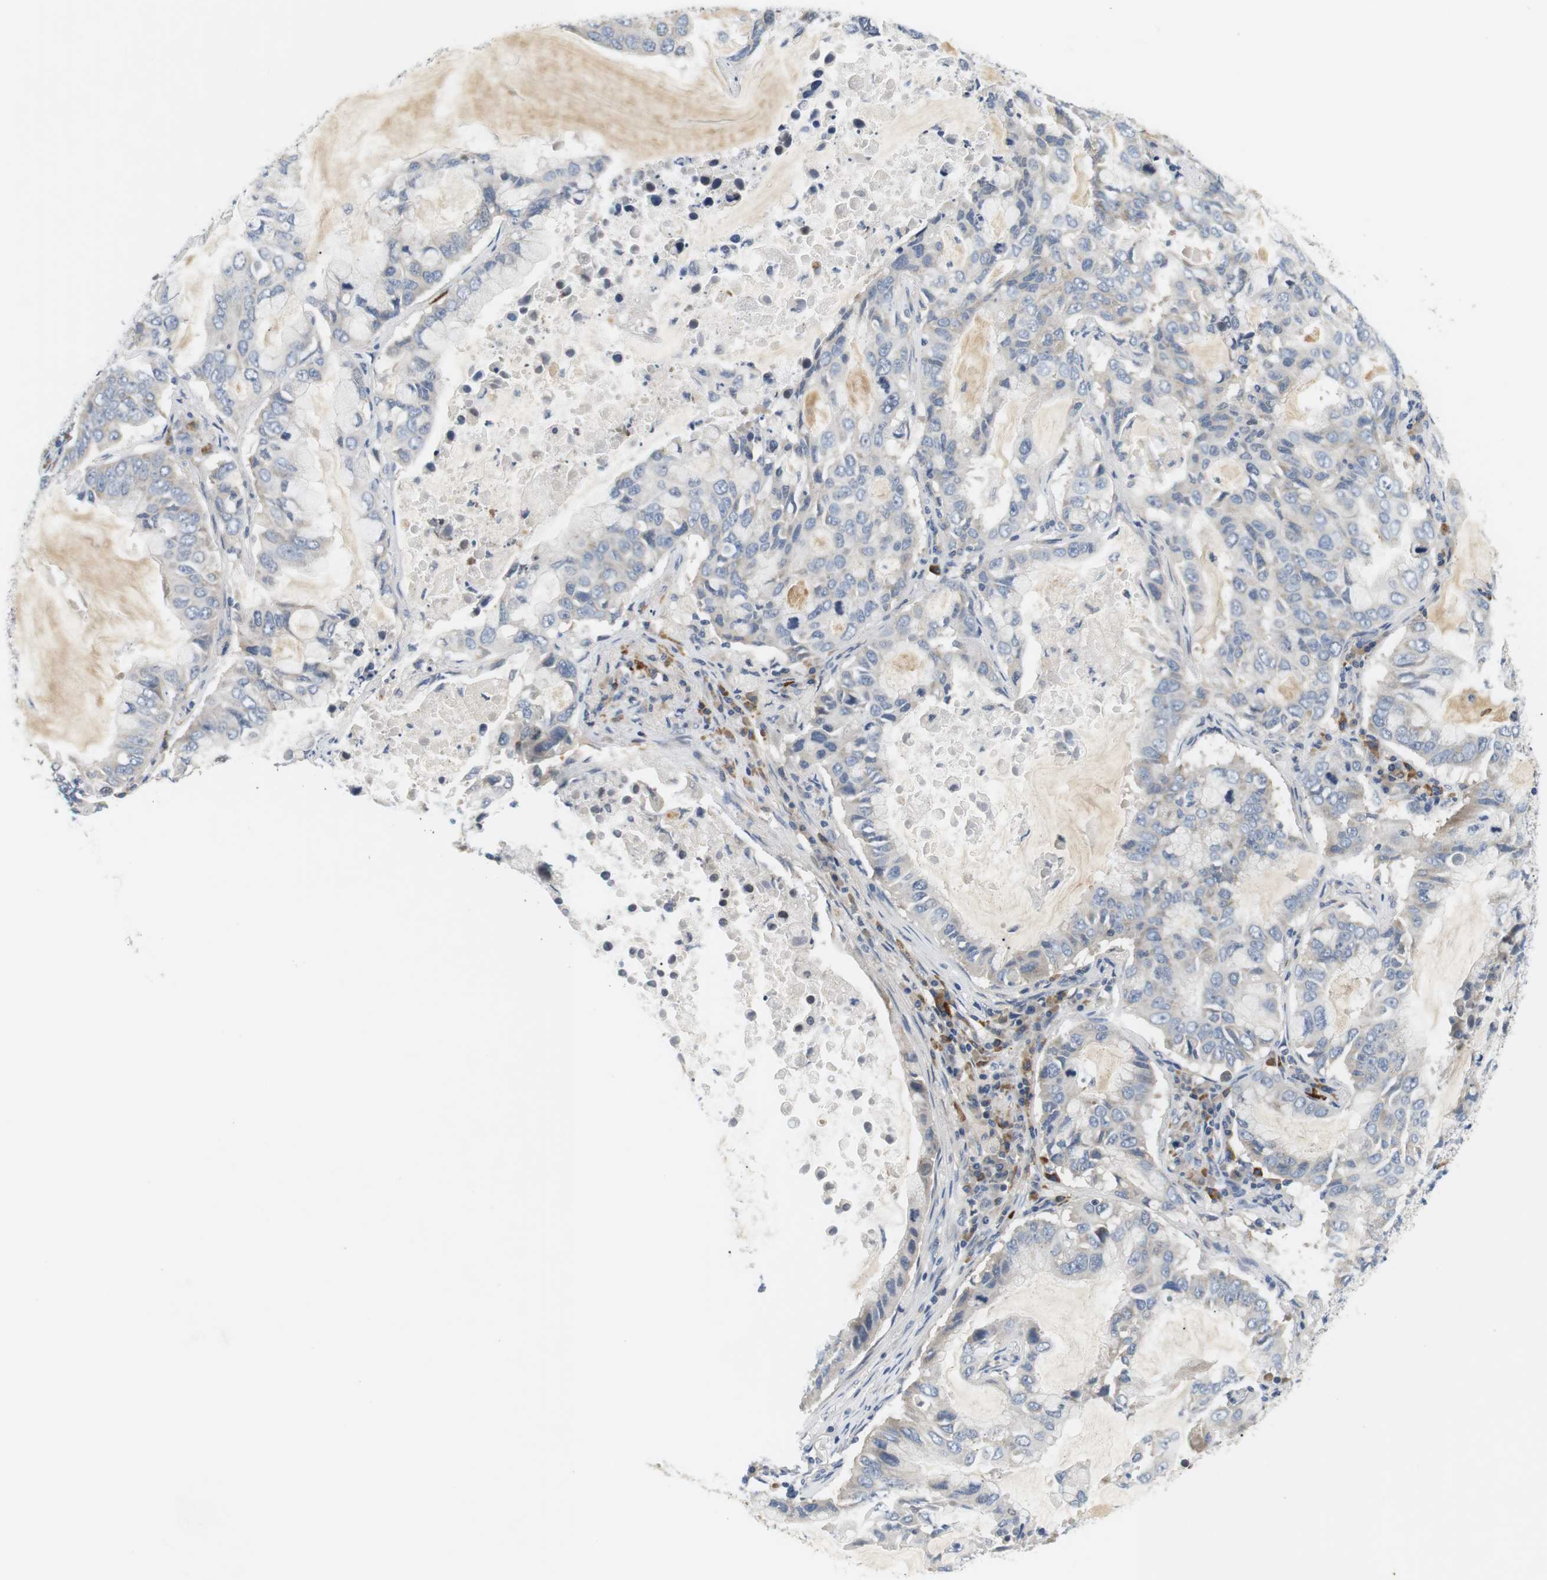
{"staining": {"intensity": "negative", "quantity": "none", "location": "none"}, "tissue": "lung cancer", "cell_type": "Tumor cells", "image_type": "cancer", "snomed": [{"axis": "morphology", "description": "Adenocarcinoma, NOS"}, {"axis": "topography", "description": "Lung"}], "caption": "Image shows no protein positivity in tumor cells of adenocarcinoma (lung) tissue.", "gene": "EVA1C", "patient": {"sex": "male", "age": 64}}